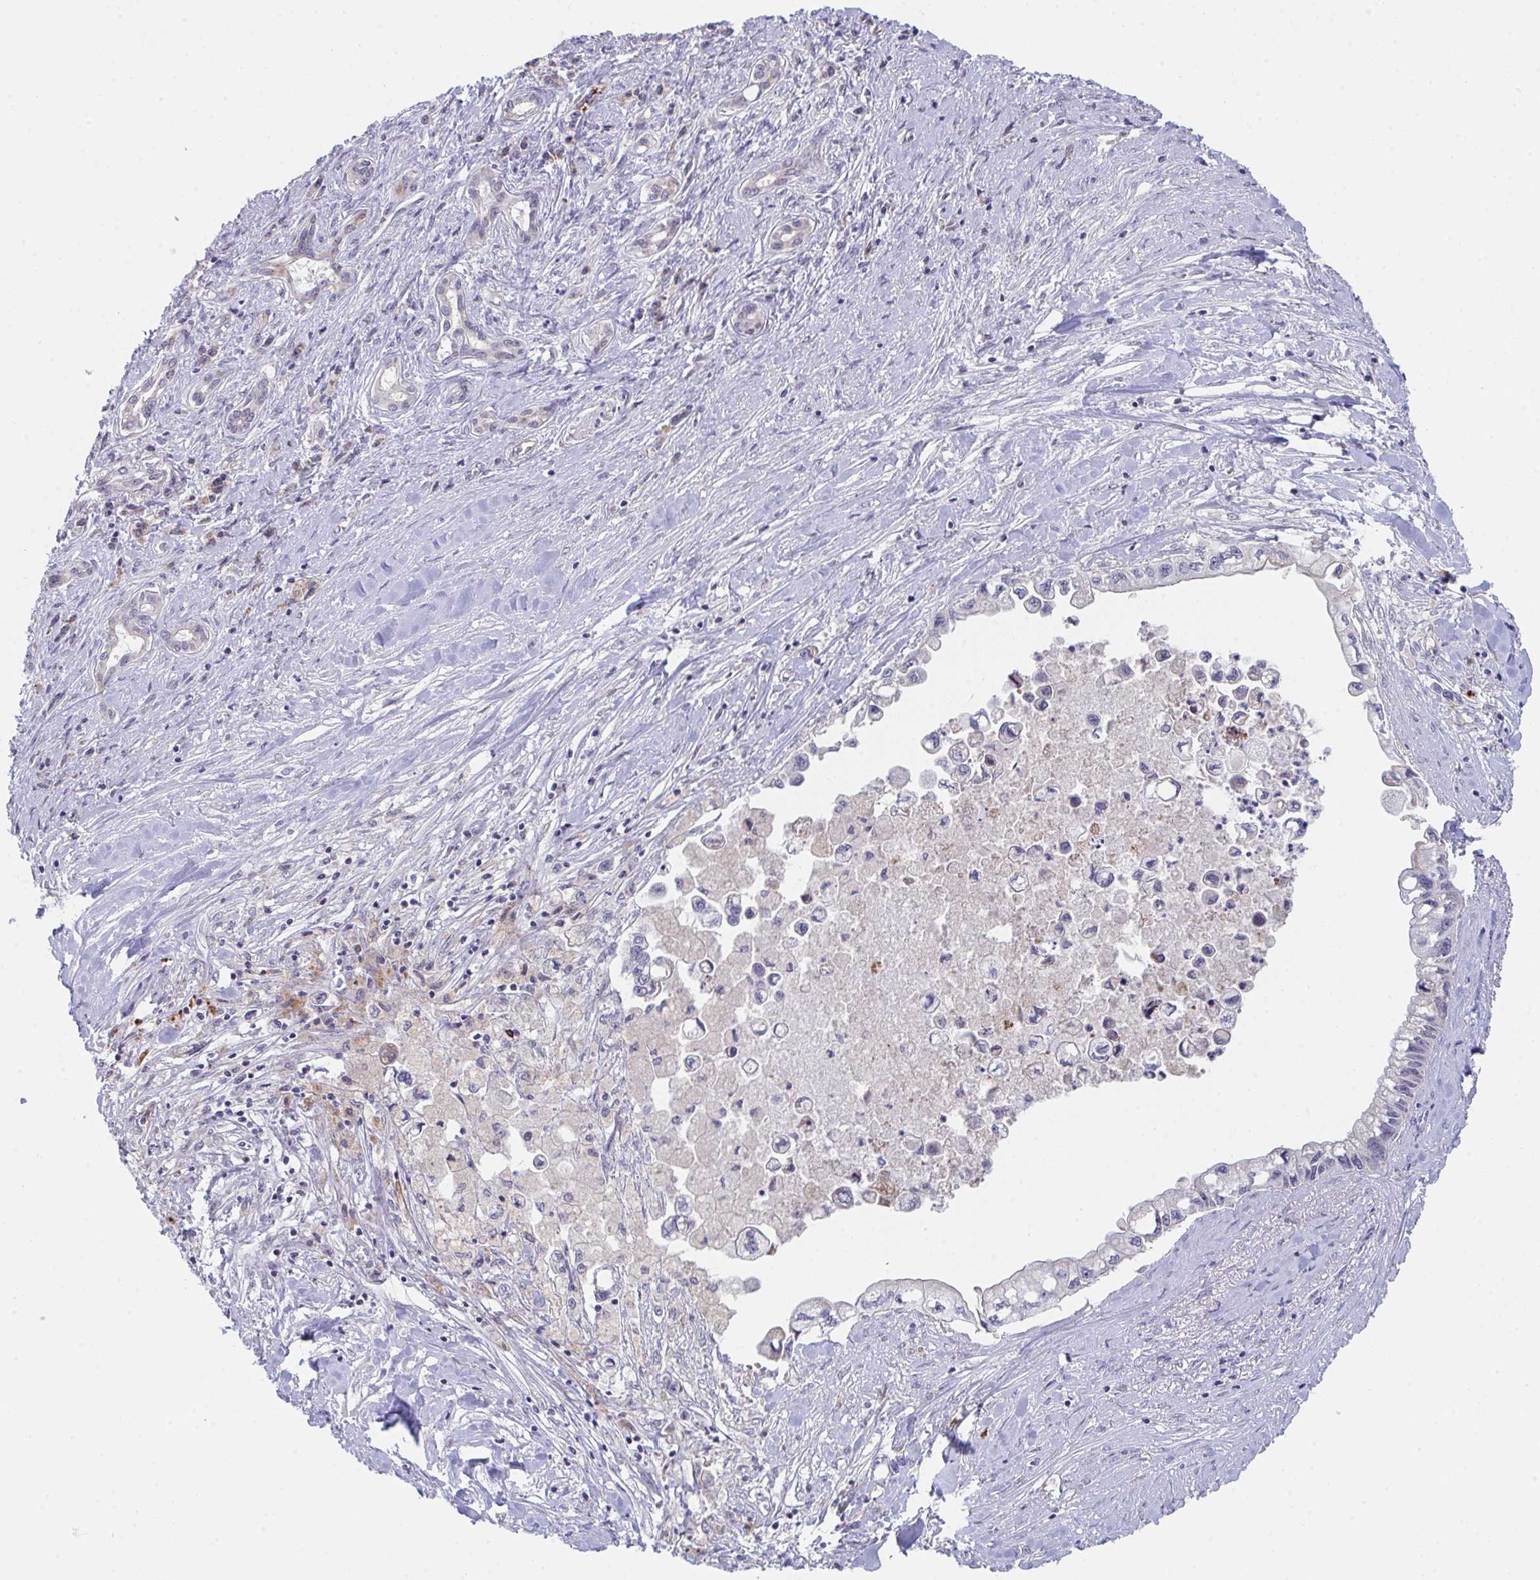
{"staining": {"intensity": "negative", "quantity": "none", "location": "none"}, "tissue": "pancreatic cancer", "cell_type": "Tumor cells", "image_type": "cancer", "snomed": [{"axis": "morphology", "description": "Adenocarcinoma, NOS"}, {"axis": "topography", "description": "Pancreas"}], "caption": "Tumor cells are negative for protein expression in human pancreatic cancer (adenocarcinoma).", "gene": "VWDE", "patient": {"sex": "male", "age": 61}}